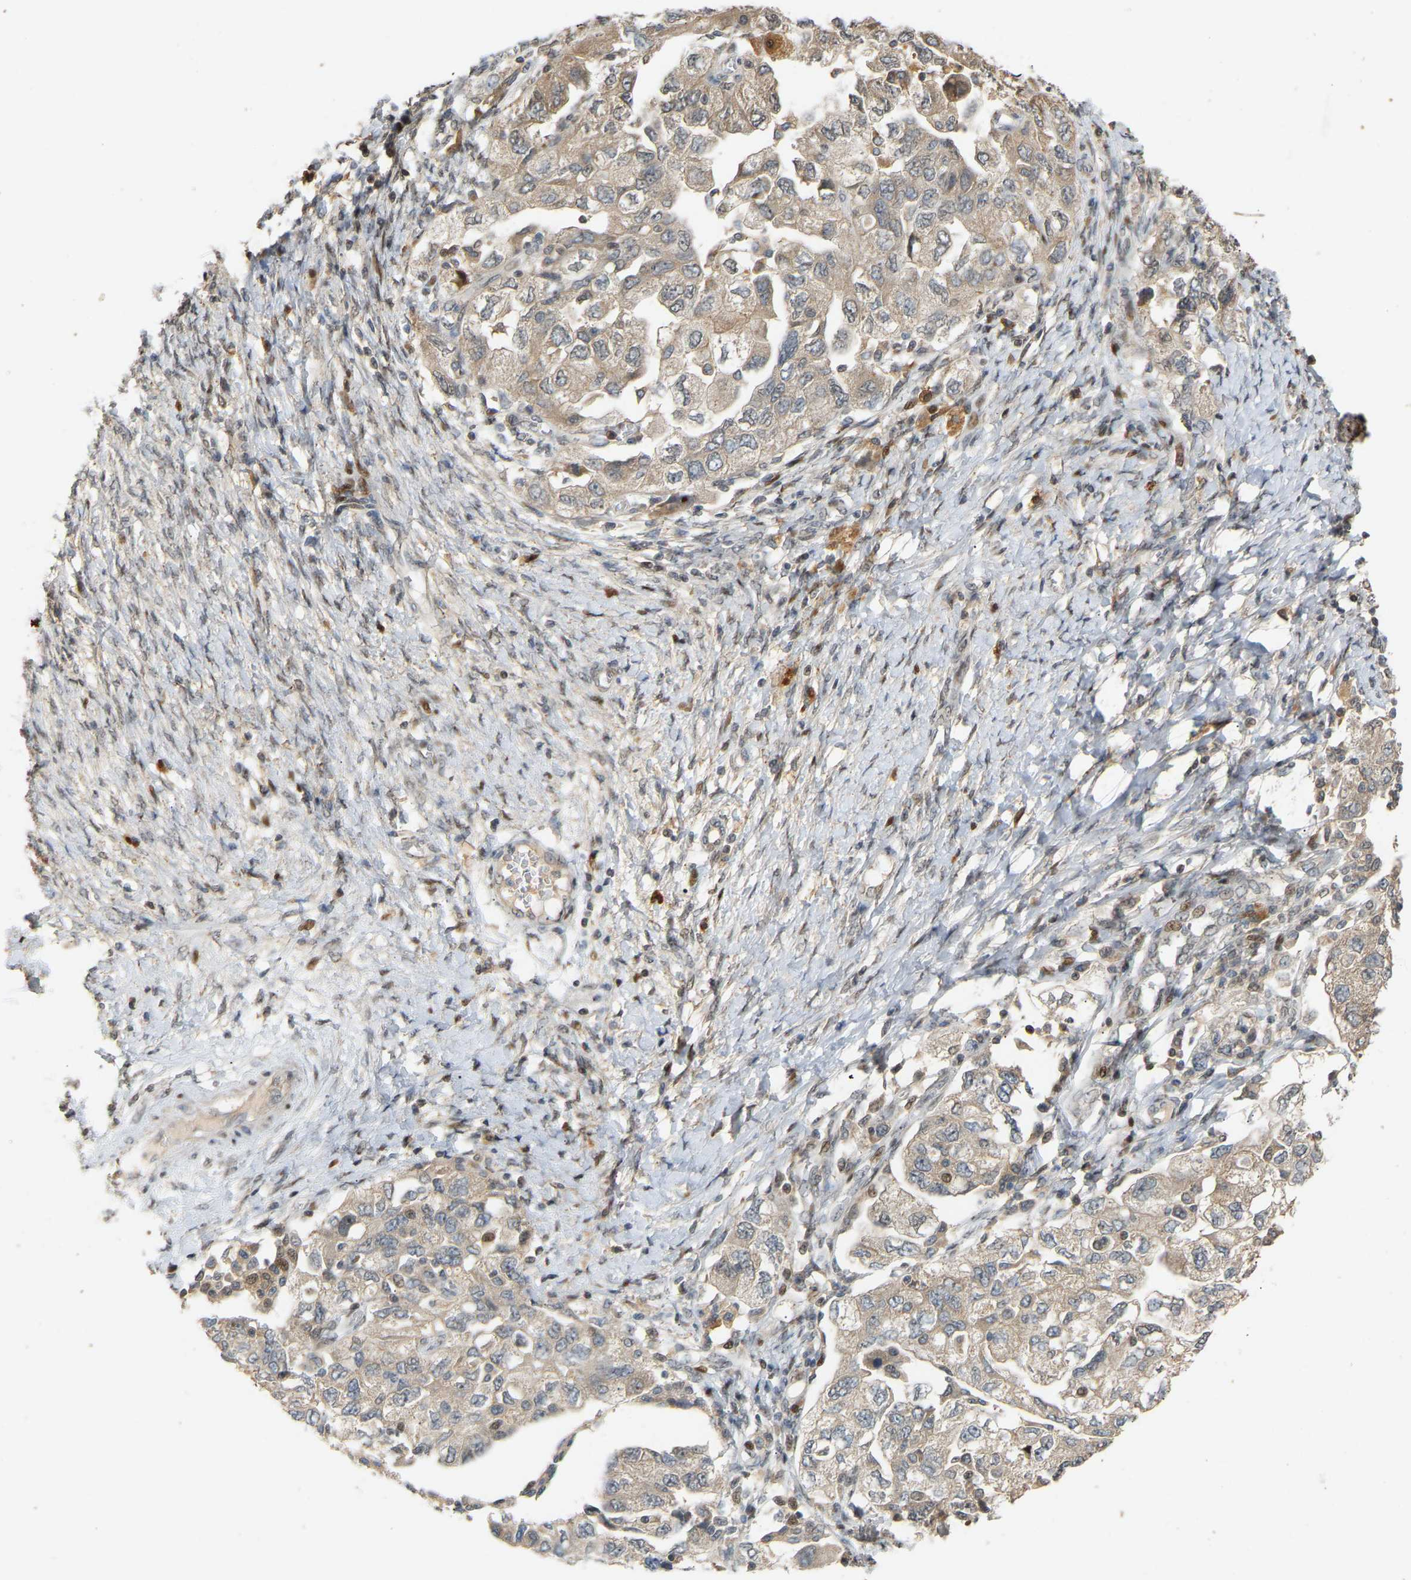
{"staining": {"intensity": "weak", "quantity": ">75%", "location": "nuclear"}, "tissue": "ovarian cancer", "cell_type": "Tumor cells", "image_type": "cancer", "snomed": [{"axis": "morphology", "description": "Carcinoma, NOS"}, {"axis": "morphology", "description": "Cystadenocarcinoma, serous, NOS"}, {"axis": "topography", "description": "Ovary"}], "caption": "Protein analysis of ovarian cancer (serous cystadenocarcinoma) tissue shows weak nuclear staining in about >75% of tumor cells. (DAB (3,3'-diaminobenzidine) IHC, brown staining for protein, blue staining for nuclei).", "gene": "PTPN4", "patient": {"sex": "female", "age": 69}}